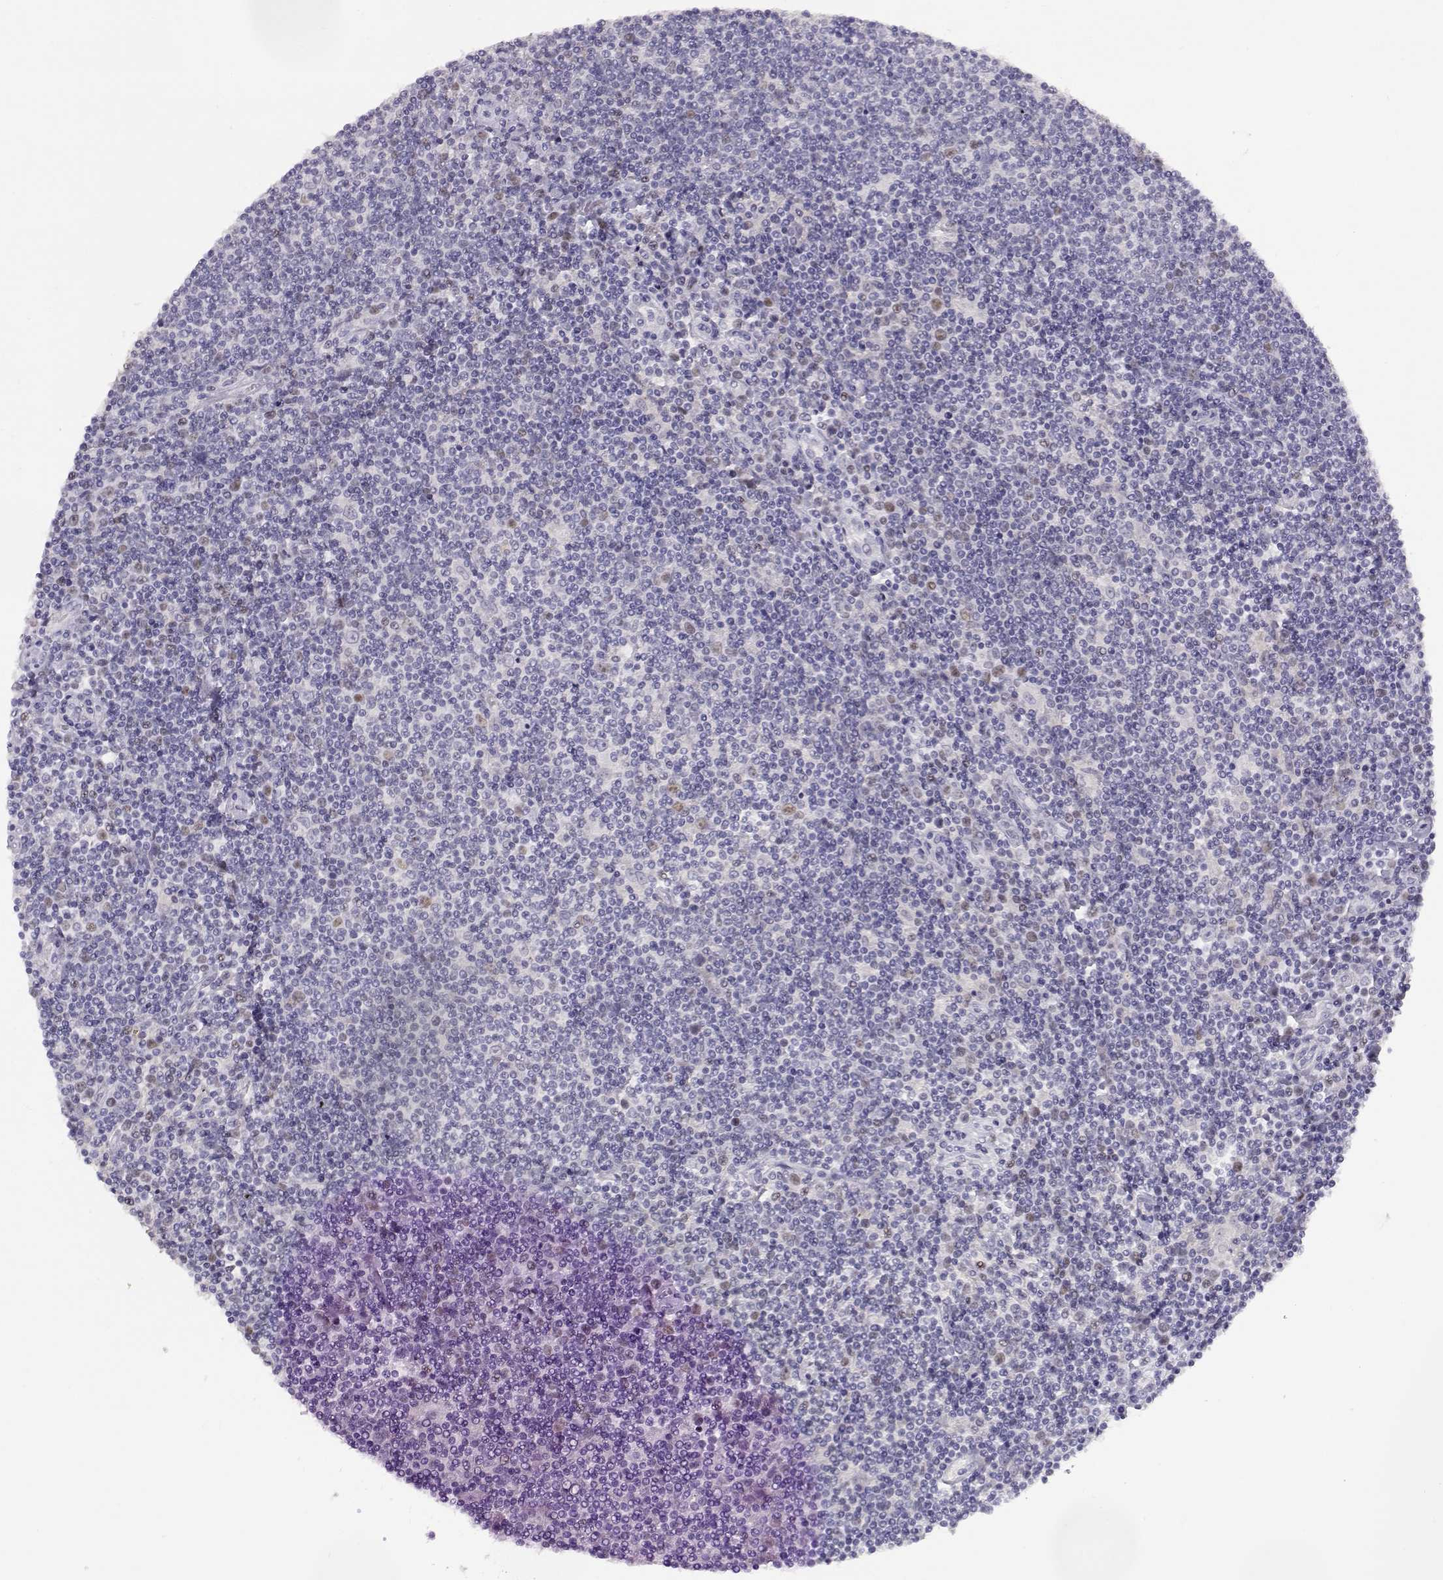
{"staining": {"intensity": "weak", "quantity": "<25%", "location": "nuclear"}, "tissue": "lymphoma", "cell_type": "Tumor cells", "image_type": "cancer", "snomed": [{"axis": "morphology", "description": "Hodgkin's disease, NOS"}, {"axis": "topography", "description": "Lymph node"}], "caption": "Hodgkin's disease was stained to show a protein in brown. There is no significant staining in tumor cells.", "gene": "OPN5", "patient": {"sex": "male", "age": 40}}